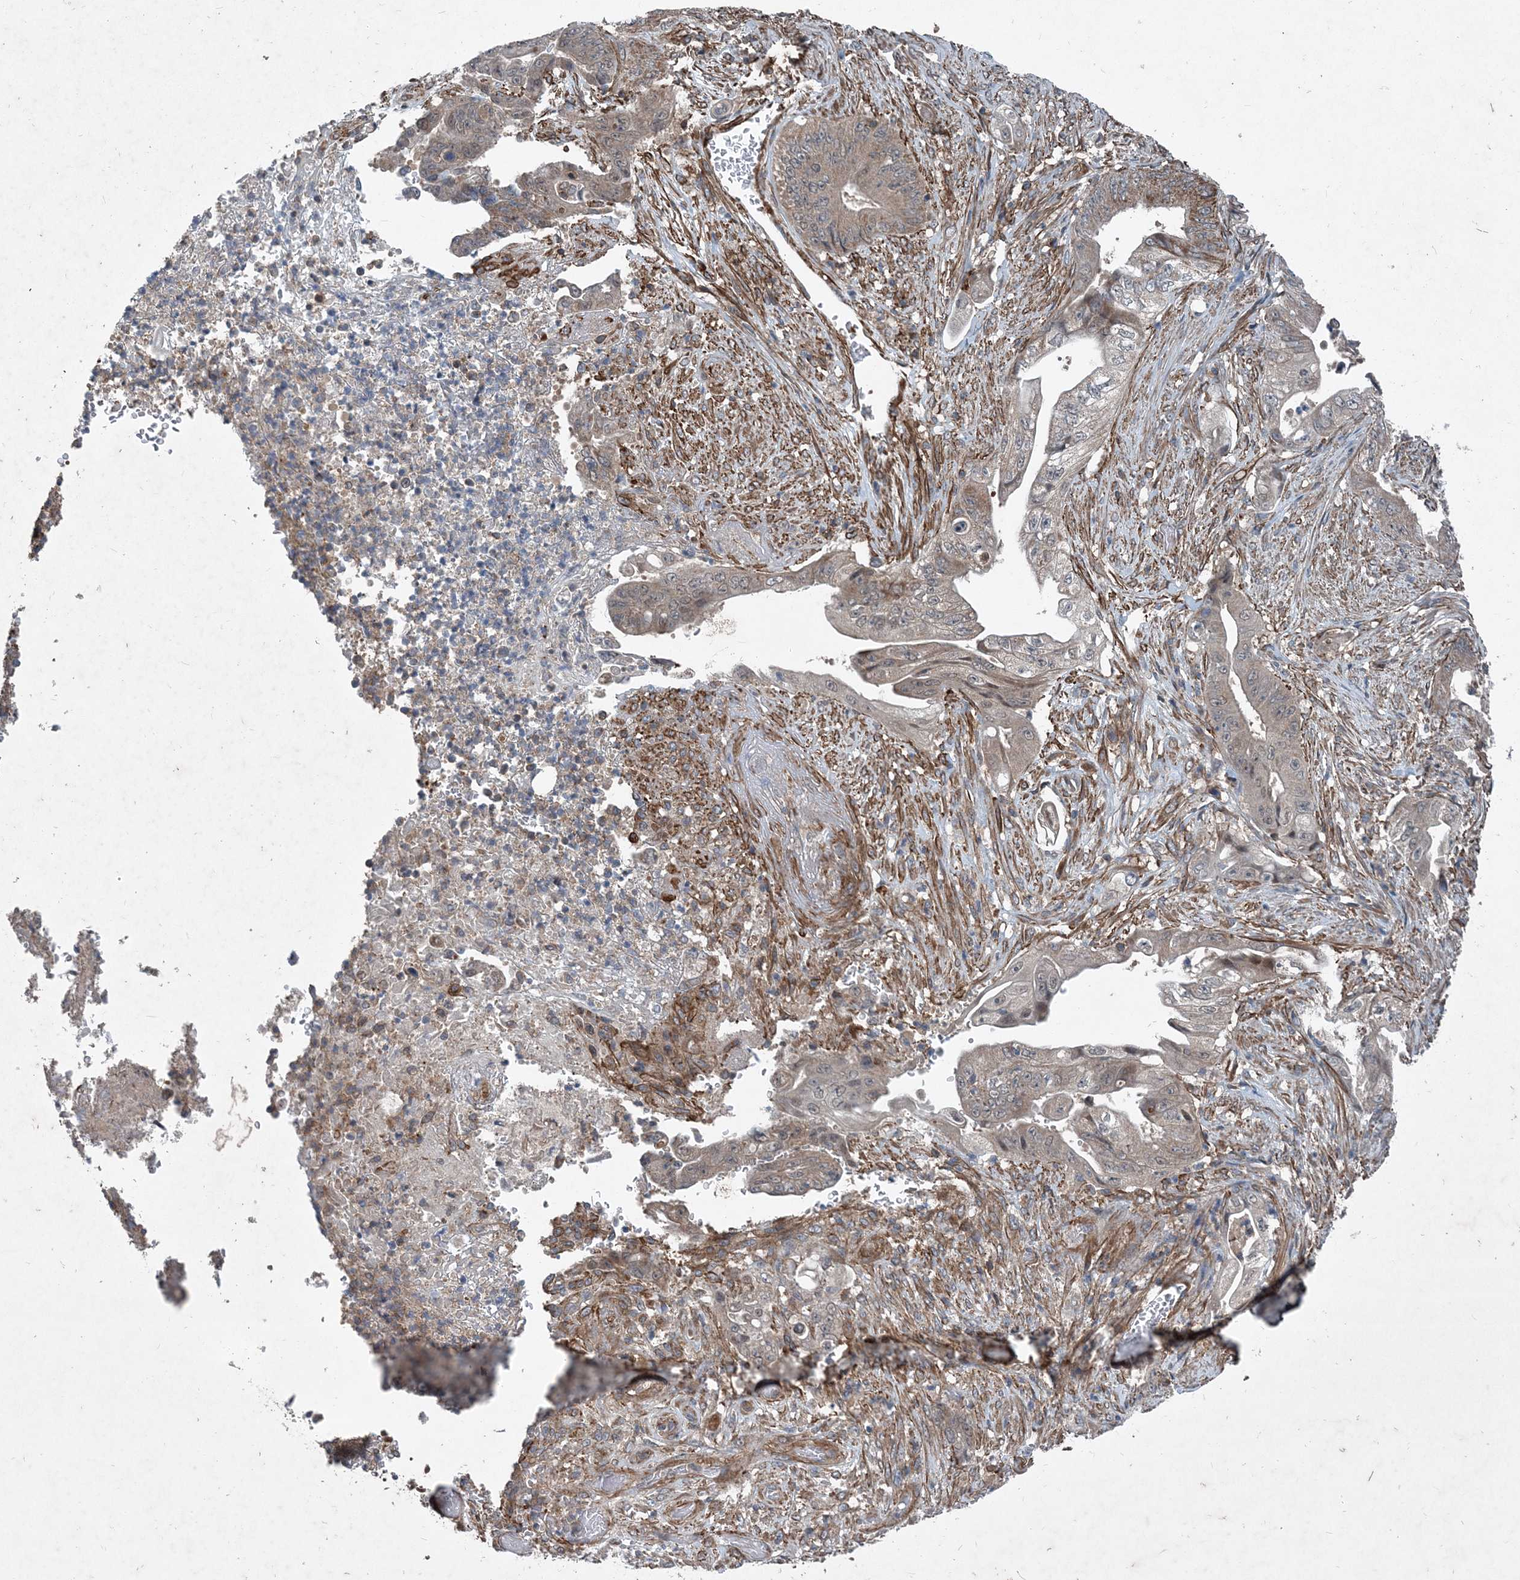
{"staining": {"intensity": "weak", "quantity": "25%-75%", "location": "cytoplasmic/membranous"}, "tissue": "stomach cancer", "cell_type": "Tumor cells", "image_type": "cancer", "snomed": [{"axis": "morphology", "description": "Adenocarcinoma, NOS"}, {"axis": "topography", "description": "Stomach"}], "caption": "Stomach cancer (adenocarcinoma) stained for a protein (brown) reveals weak cytoplasmic/membranous positive expression in about 25%-75% of tumor cells.", "gene": "NDUFA2", "patient": {"sex": "female", "age": 73}}